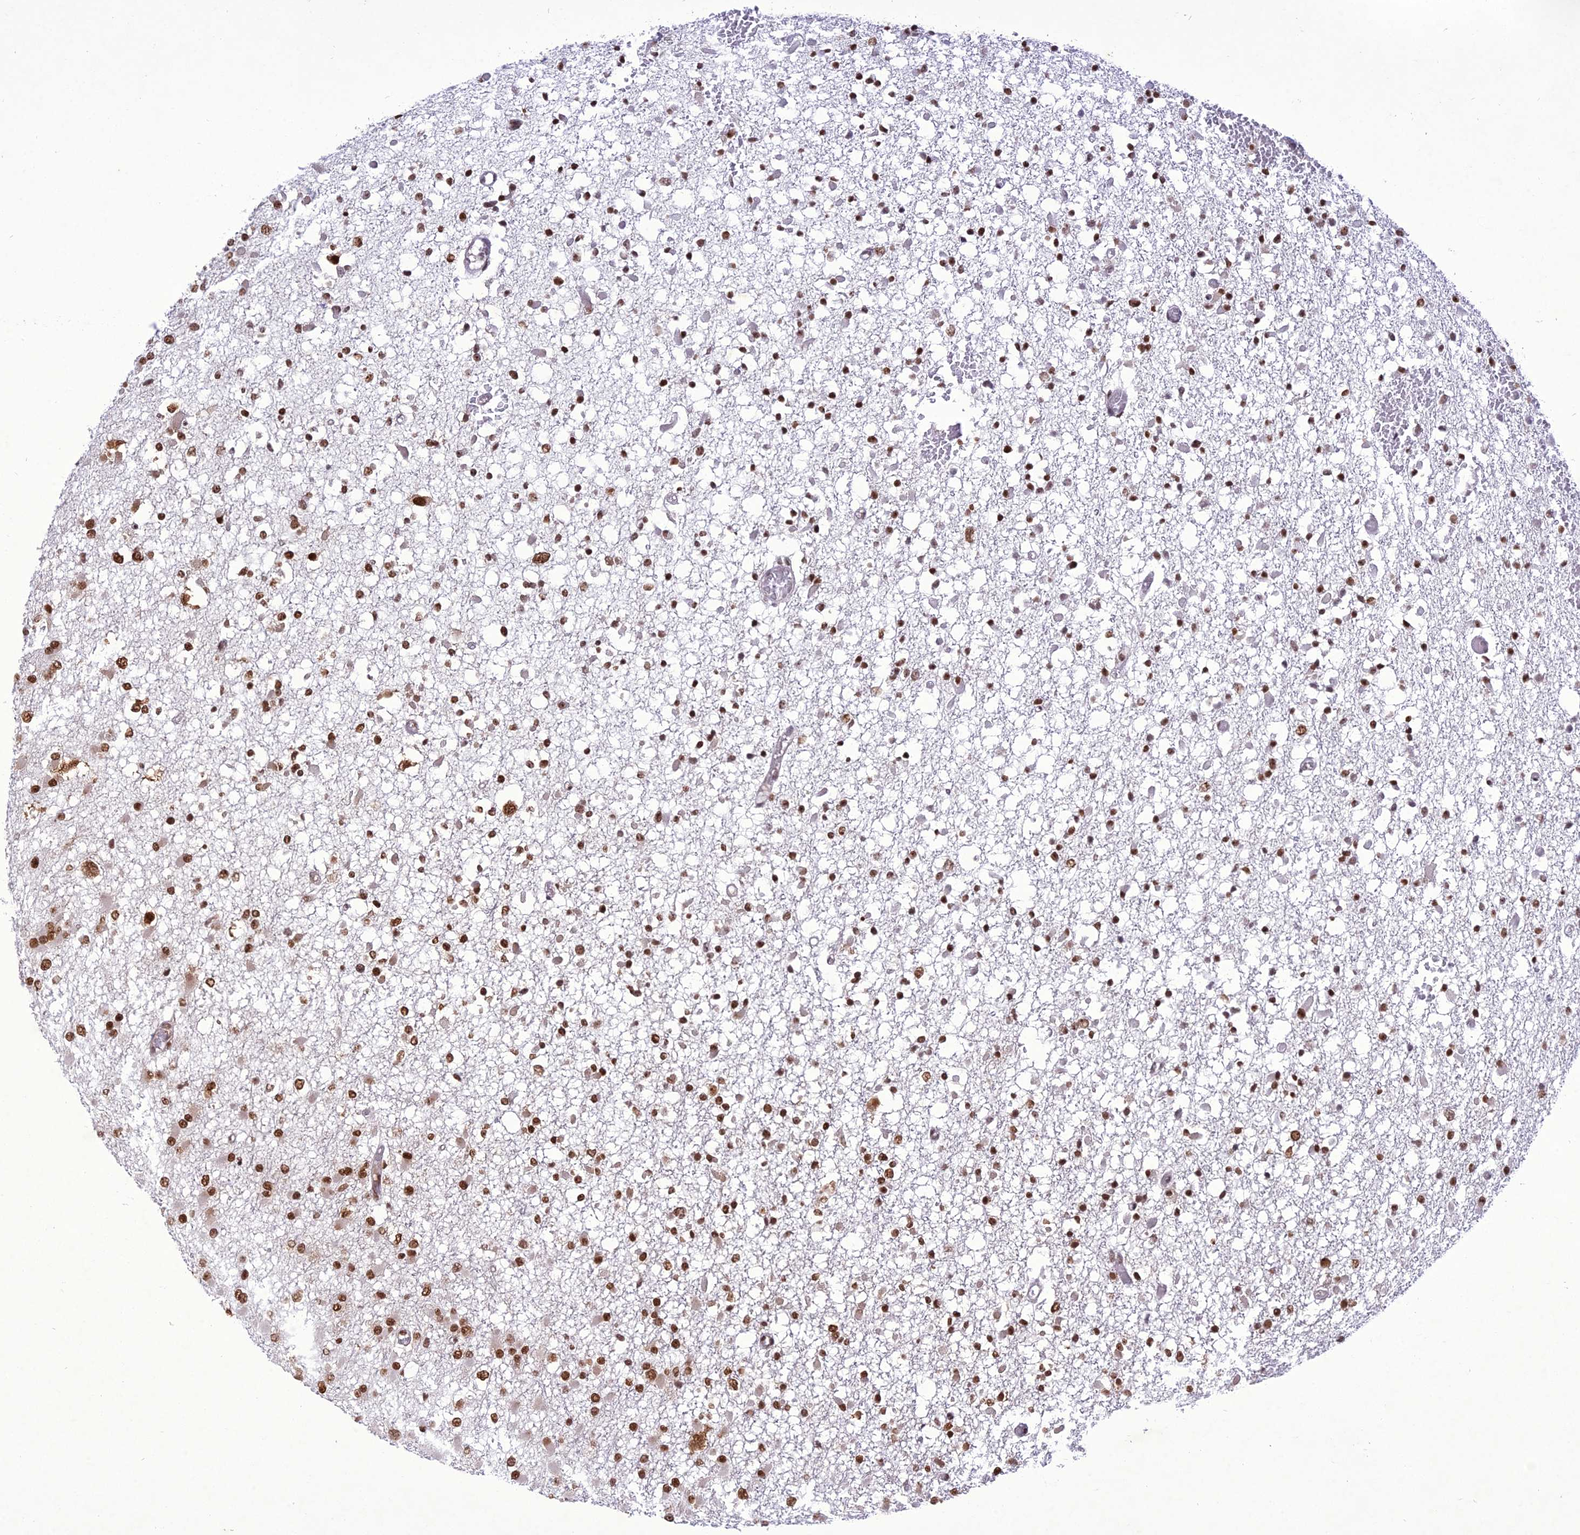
{"staining": {"intensity": "moderate", "quantity": ">75%", "location": "nuclear"}, "tissue": "glioma", "cell_type": "Tumor cells", "image_type": "cancer", "snomed": [{"axis": "morphology", "description": "Glioma, malignant, Low grade"}, {"axis": "topography", "description": "Brain"}], "caption": "About >75% of tumor cells in human malignant low-grade glioma exhibit moderate nuclear protein staining as visualized by brown immunohistochemical staining.", "gene": "DDX1", "patient": {"sex": "female", "age": 22}}